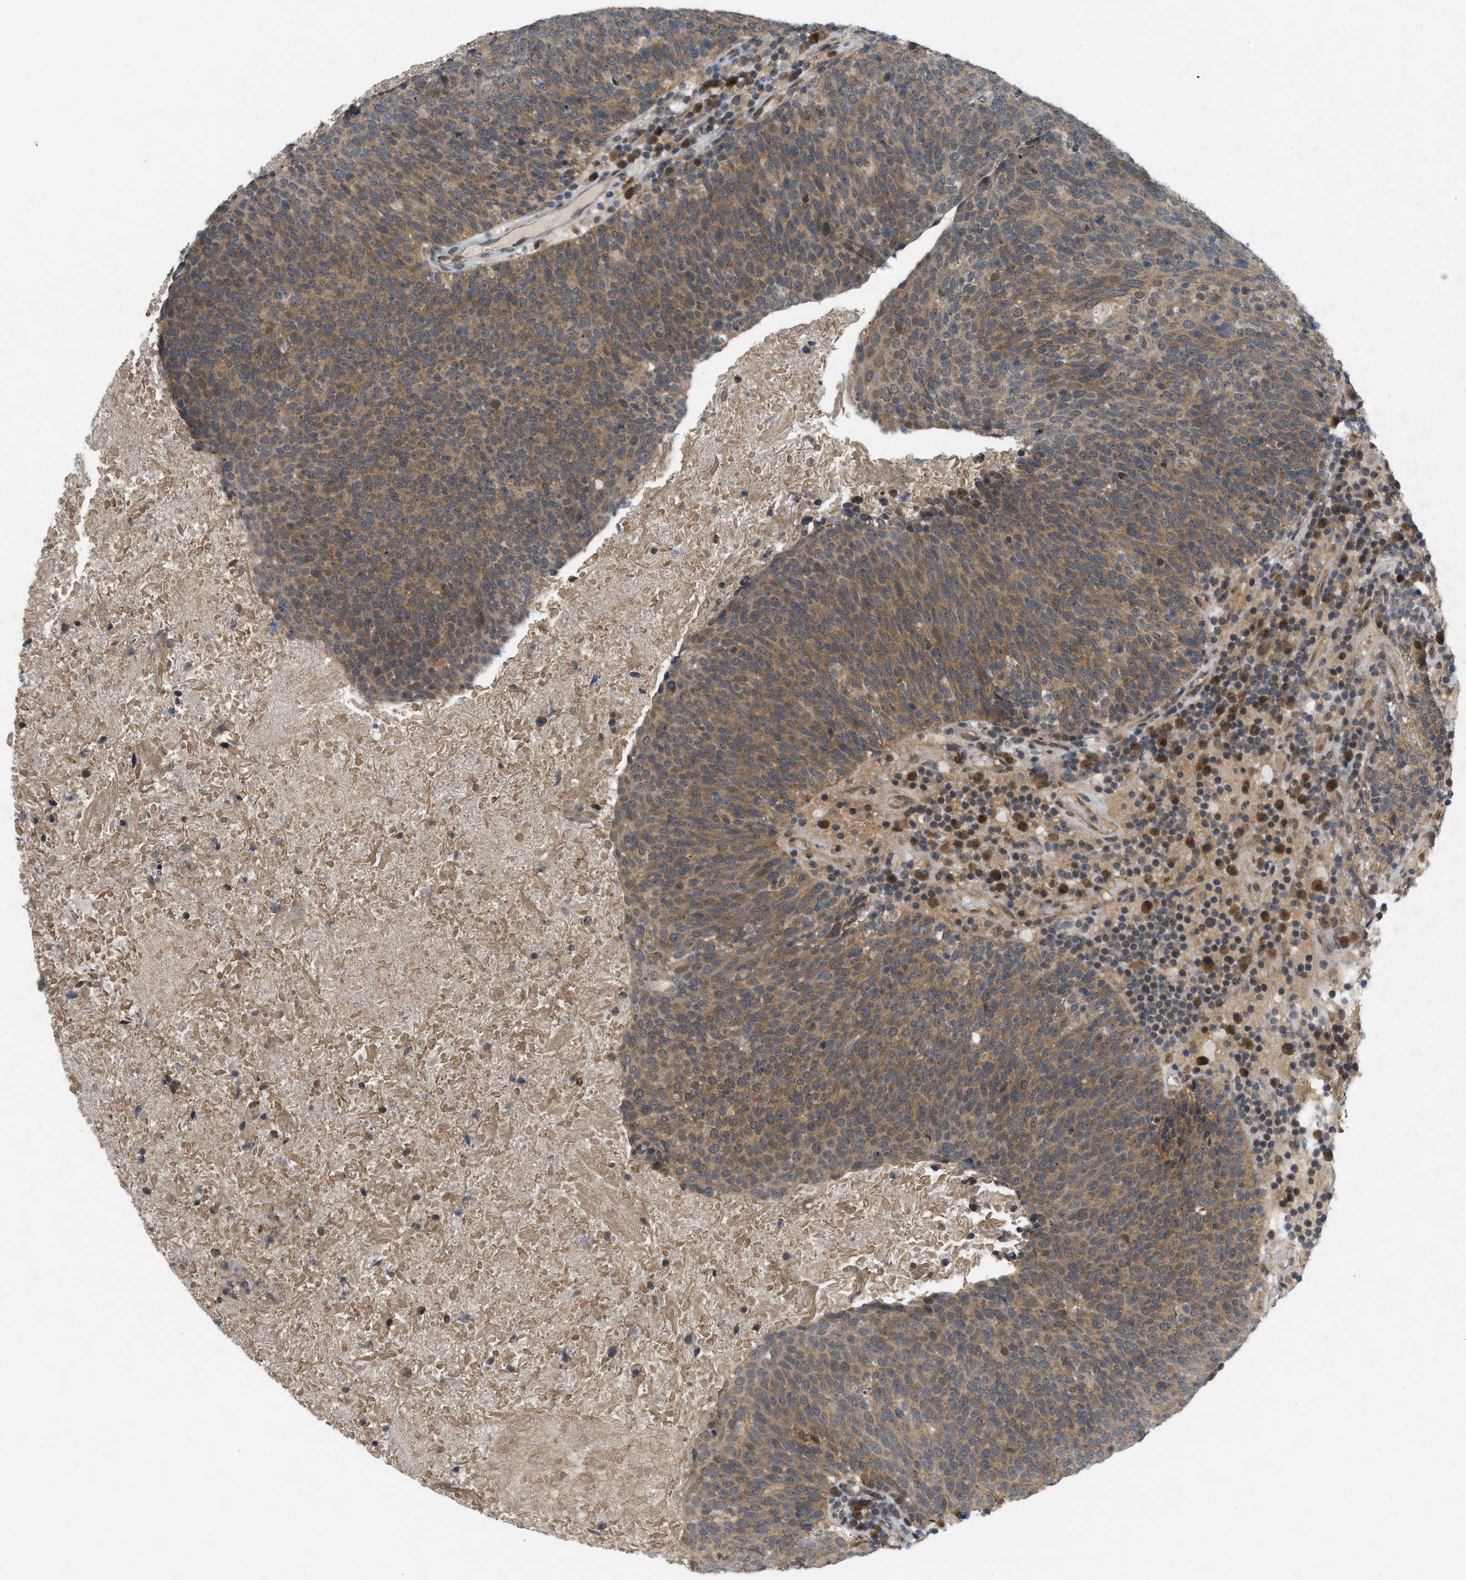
{"staining": {"intensity": "moderate", "quantity": ">75%", "location": "cytoplasmic/membranous,nuclear"}, "tissue": "head and neck cancer", "cell_type": "Tumor cells", "image_type": "cancer", "snomed": [{"axis": "morphology", "description": "Squamous cell carcinoma, NOS"}, {"axis": "morphology", "description": "Squamous cell carcinoma, metastatic, NOS"}, {"axis": "topography", "description": "Lymph node"}, {"axis": "topography", "description": "Head-Neck"}], "caption": "Brown immunohistochemical staining in head and neck metastatic squamous cell carcinoma reveals moderate cytoplasmic/membranous and nuclear staining in approximately >75% of tumor cells. Immunohistochemistry (ihc) stains the protein in brown and the nuclei are stained blue.", "gene": "PRKD1", "patient": {"sex": "male", "age": 62}}